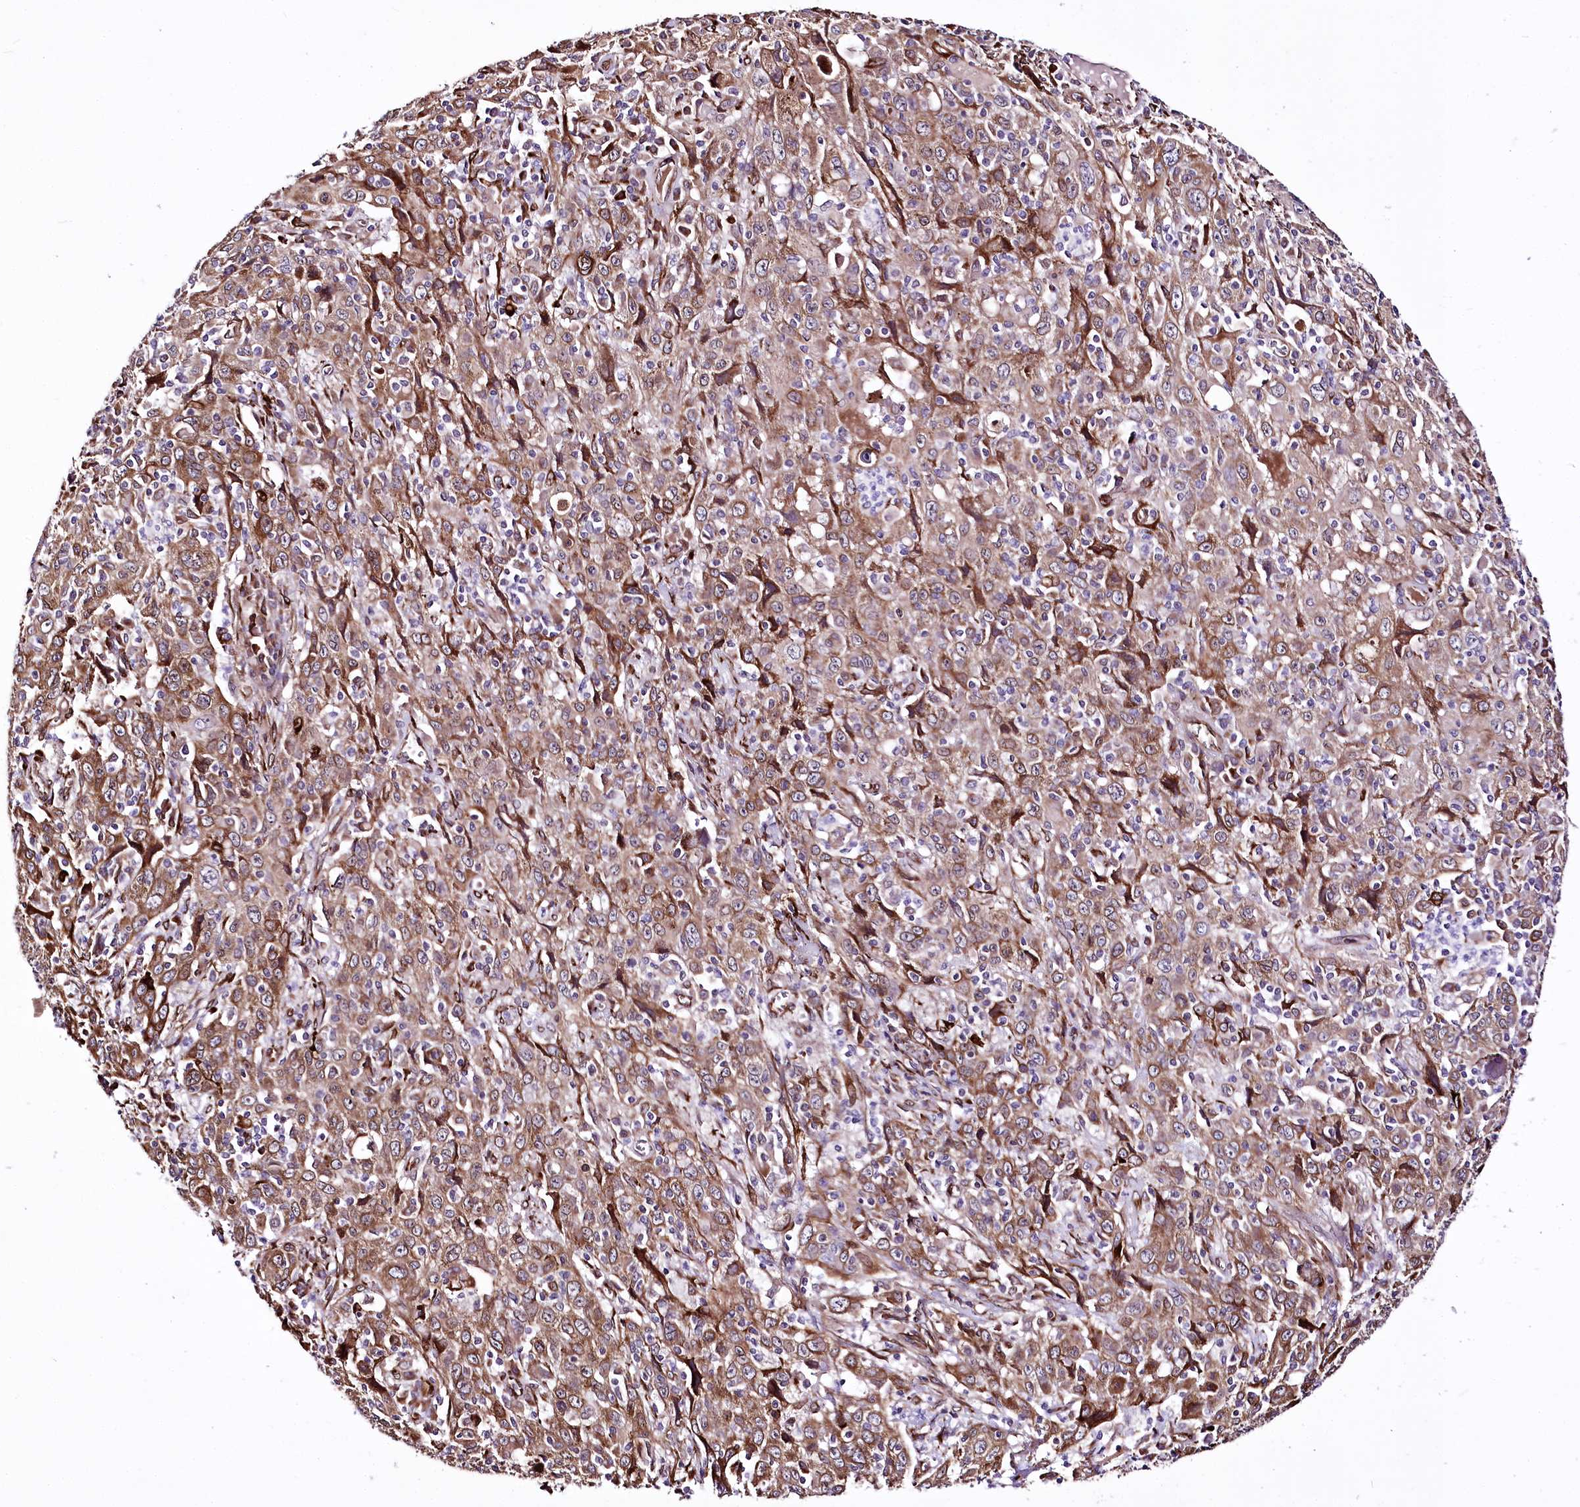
{"staining": {"intensity": "moderate", "quantity": ">75%", "location": "cytoplasmic/membranous"}, "tissue": "cervical cancer", "cell_type": "Tumor cells", "image_type": "cancer", "snomed": [{"axis": "morphology", "description": "Squamous cell carcinoma, NOS"}, {"axis": "topography", "description": "Cervix"}], "caption": "Cervical squamous cell carcinoma stained for a protein exhibits moderate cytoplasmic/membranous positivity in tumor cells.", "gene": "WWC1", "patient": {"sex": "female", "age": 46}}